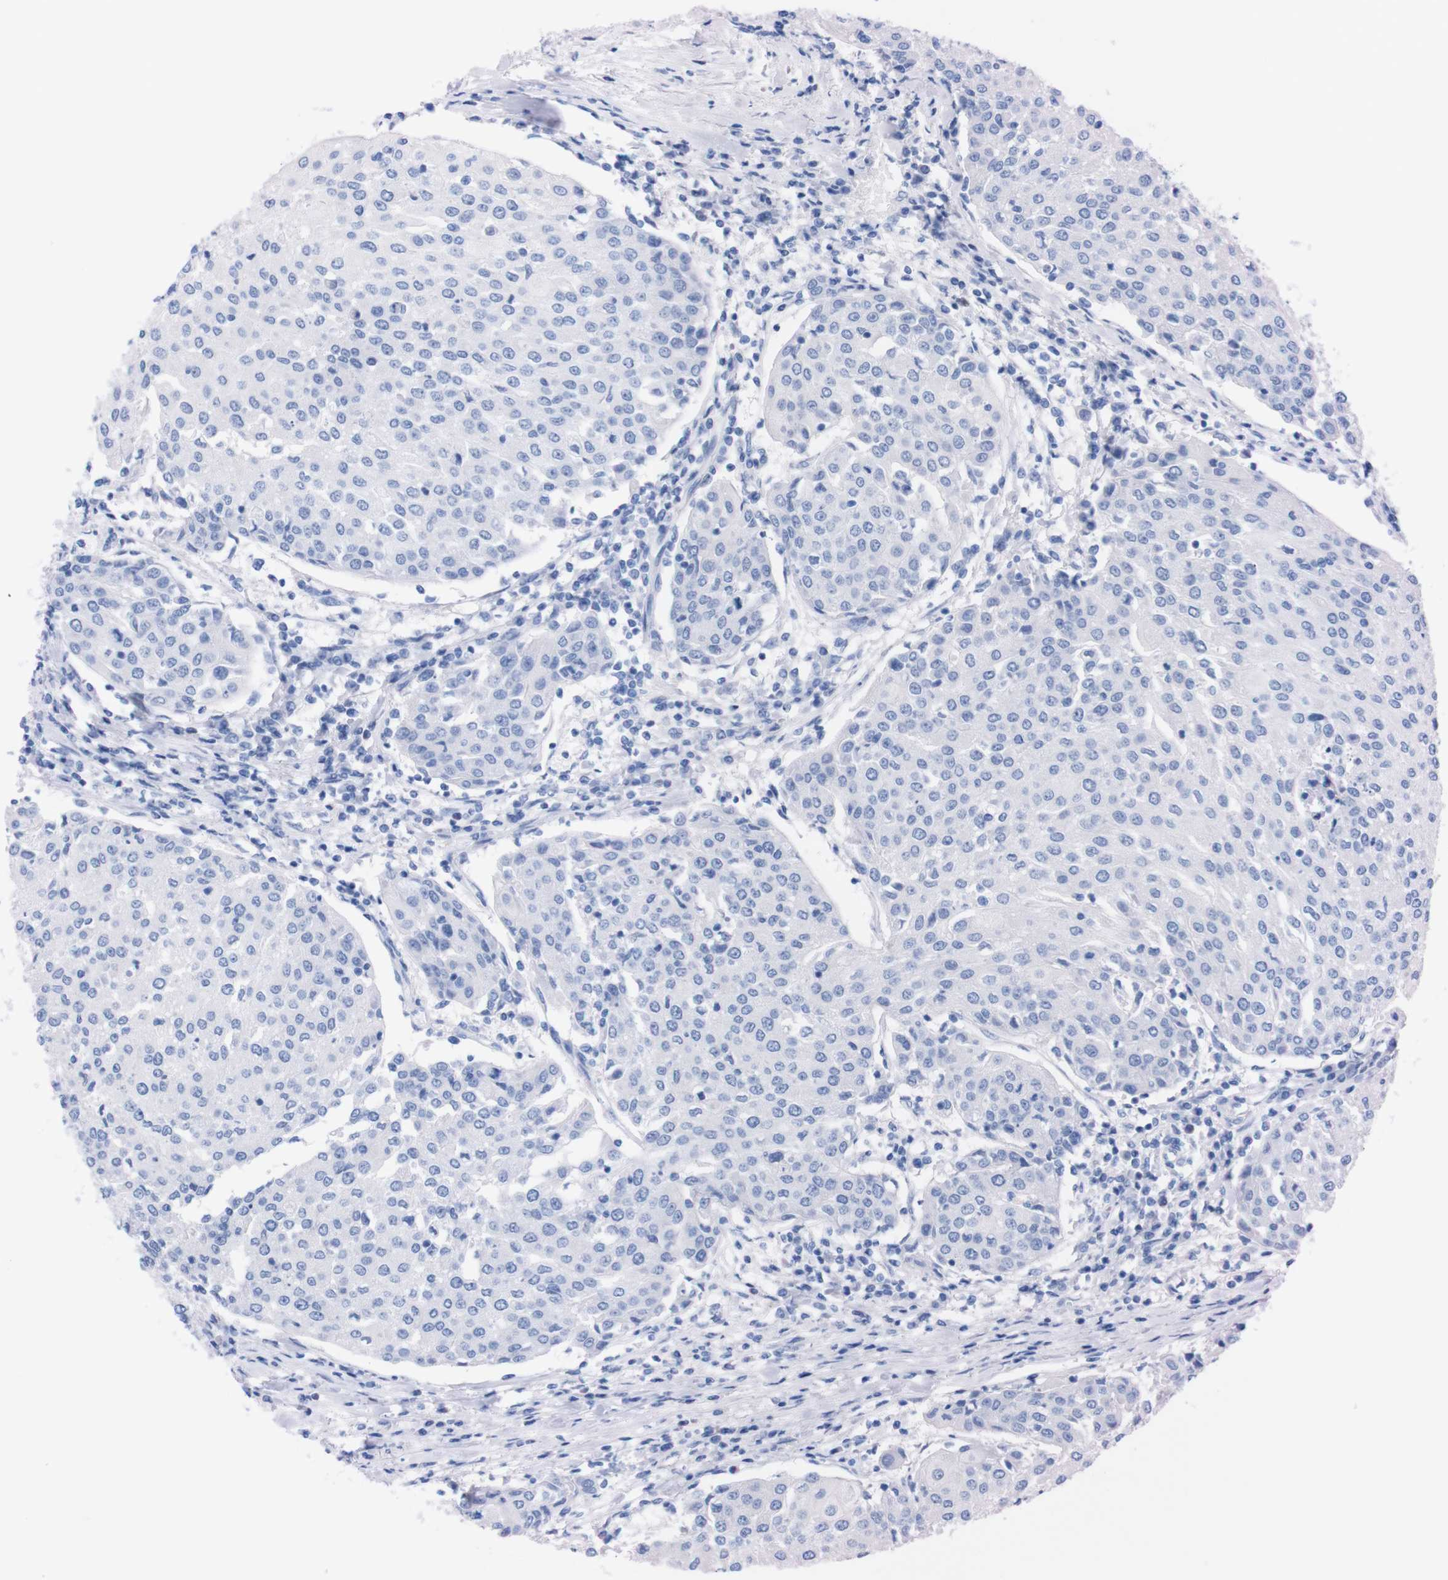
{"staining": {"intensity": "negative", "quantity": "none", "location": "none"}, "tissue": "urothelial cancer", "cell_type": "Tumor cells", "image_type": "cancer", "snomed": [{"axis": "morphology", "description": "Urothelial carcinoma, High grade"}, {"axis": "topography", "description": "Urinary bladder"}], "caption": "DAB immunohistochemical staining of high-grade urothelial carcinoma displays no significant staining in tumor cells. (Brightfield microscopy of DAB (3,3'-diaminobenzidine) immunohistochemistry (IHC) at high magnification).", "gene": "P2RY12", "patient": {"sex": "female", "age": 85}}